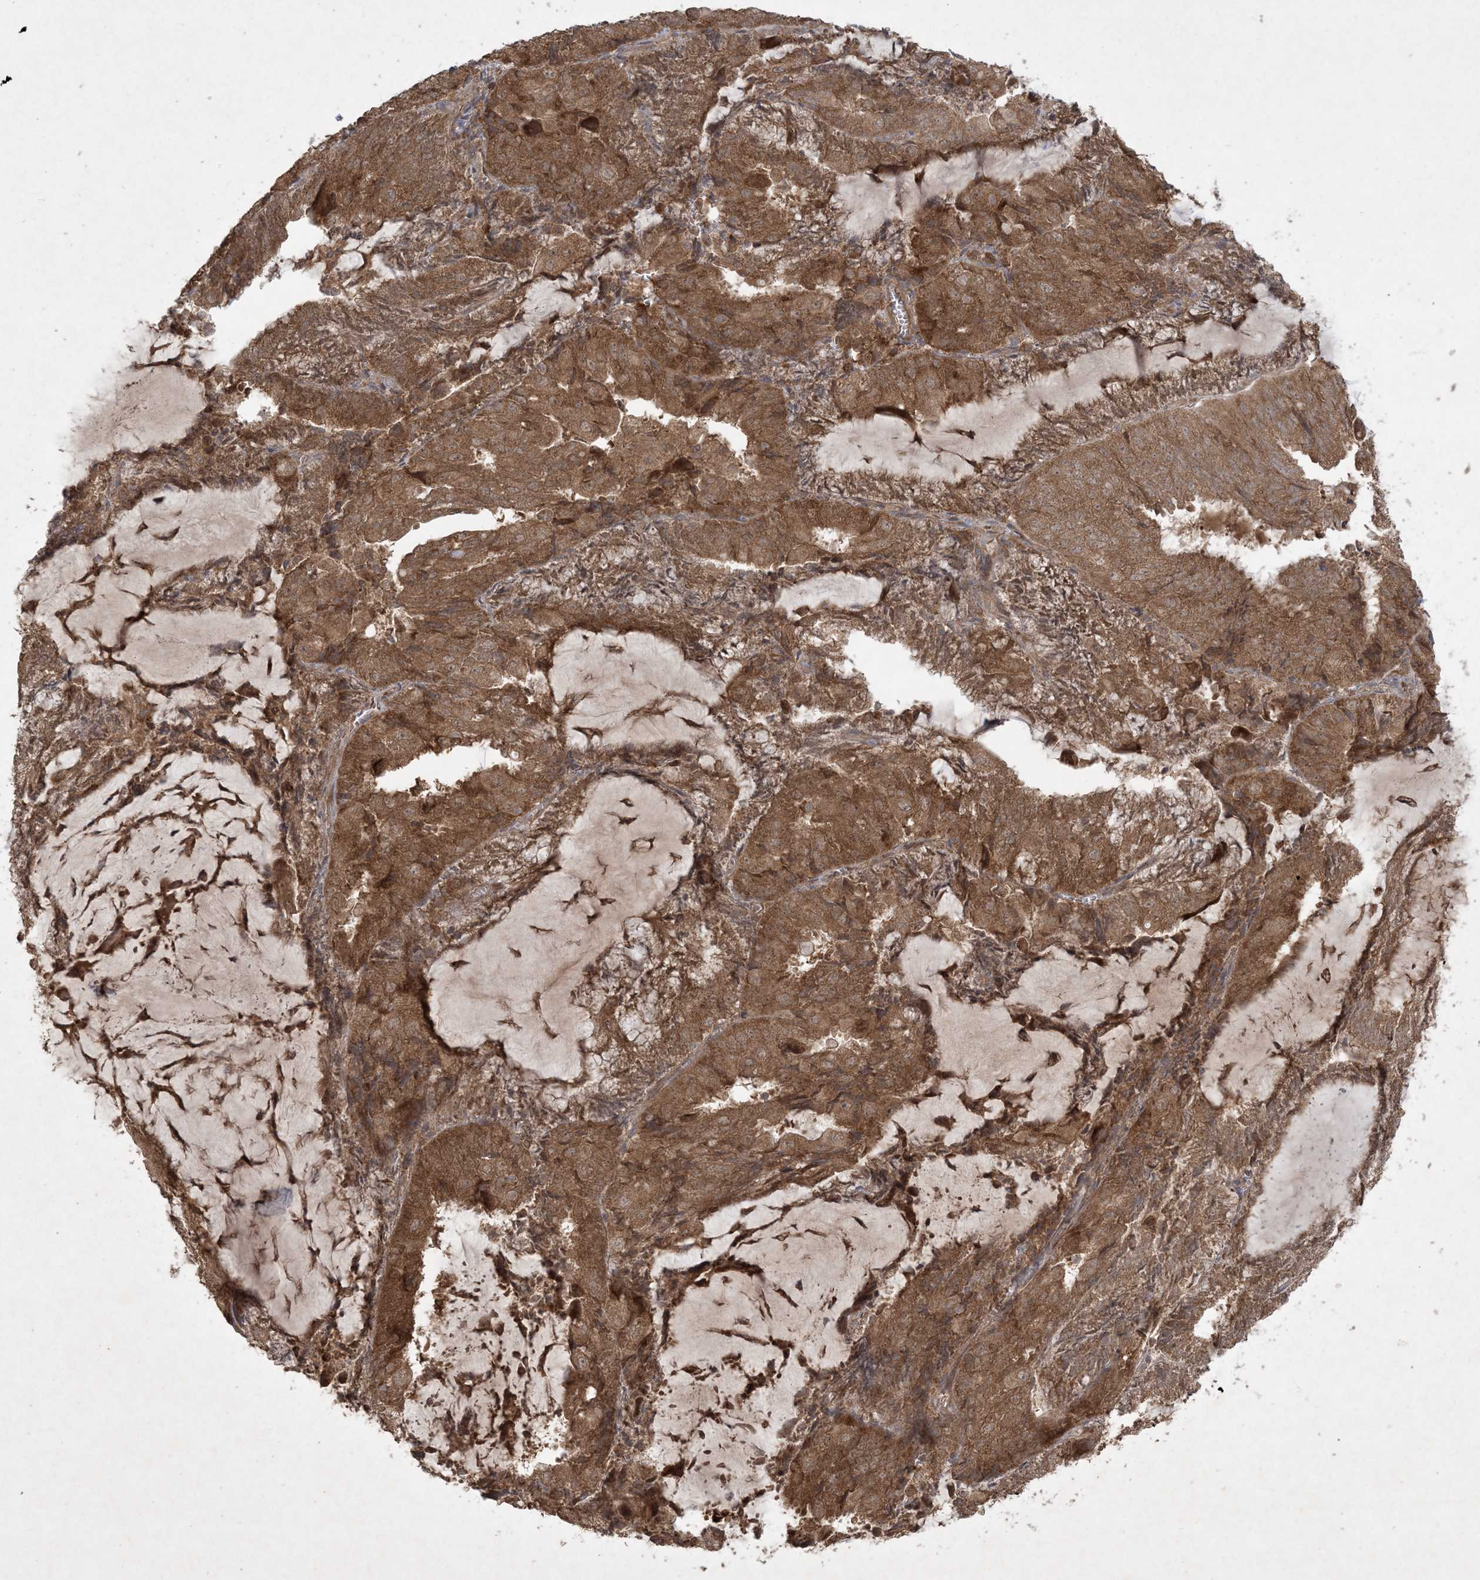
{"staining": {"intensity": "strong", "quantity": ">75%", "location": "cytoplasmic/membranous,nuclear"}, "tissue": "endometrial cancer", "cell_type": "Tumor cells", "image_type": "cancer", "snomed": [{"axis": "morphology", "description": "Adenocarcinoma, NOS"}, {"axis": "topography", "description": "Endometrium"}], "caption": "A histopathology image showing strong cytoplasmic/membranous and nuclear expression in about >75% of tumor cells in endometrial cancer, as visualized by brown immunohistochemical staining.", "gene": "NRBP2", "patient": {"sex": "female", "age": 81}}